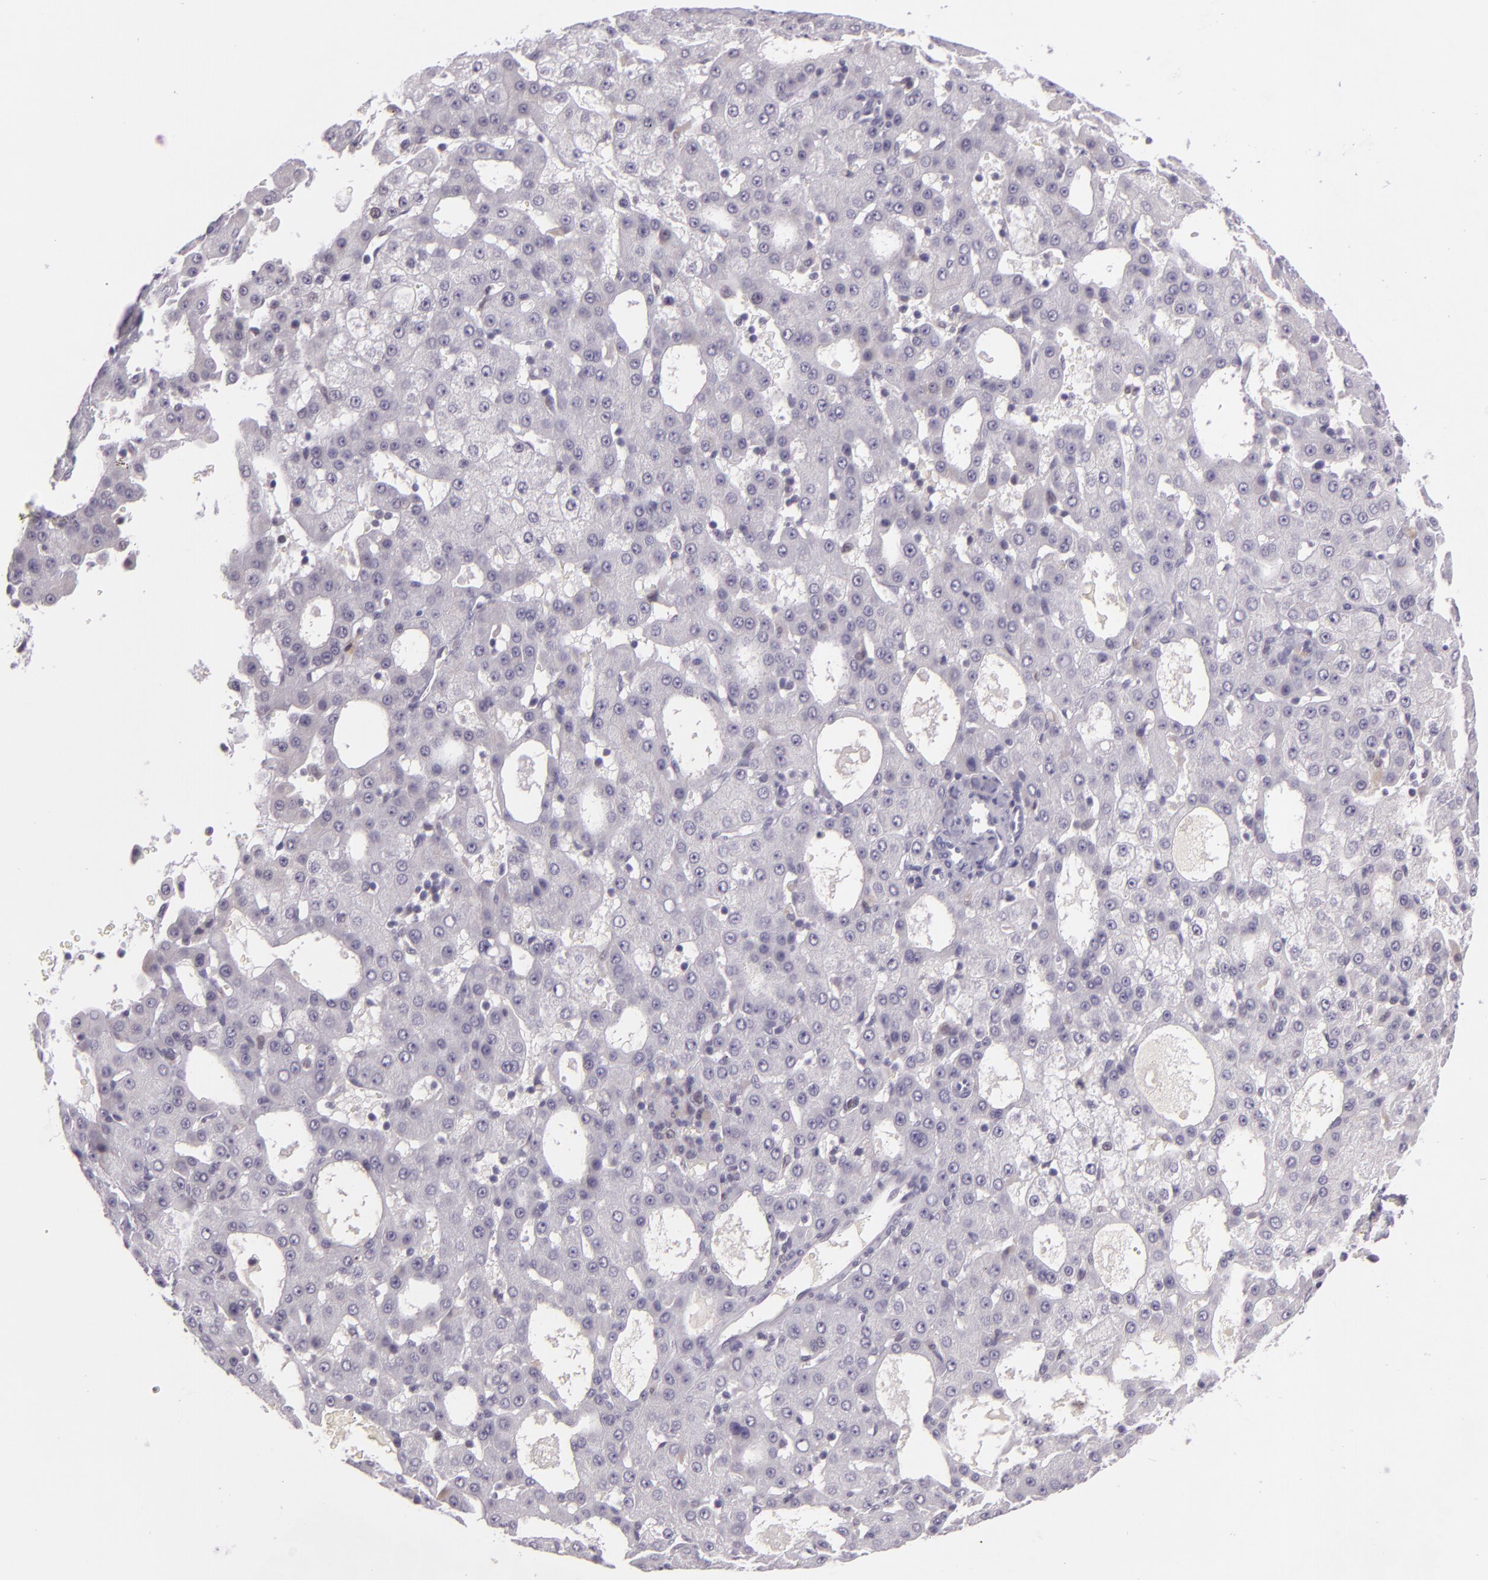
{"staining": {"intensity": "negative", "quantity": "none", "location": "none"}, "tissue": "liver cancer", "cell_type": "Tumor cells", "image_type": "cancer", "snomed": [{"axis": "morphology", "description": "Carcinoma, Hepatocellular, NOS"}, {"axis": "topography", "description": "Liver"}], "caption": "This is a image of immunohistochemistry (IHC) staining of liver hepatocellular carcinoma, which shows no positivity in tumor cells. The staining was performed using DAB to visualize the protein expression in brown, while the nuclei were stained in blue with hematoxylin (Magnification: 20x).", "gene": "CHEK2", "patient": {"sex": "male", "age": 47}}